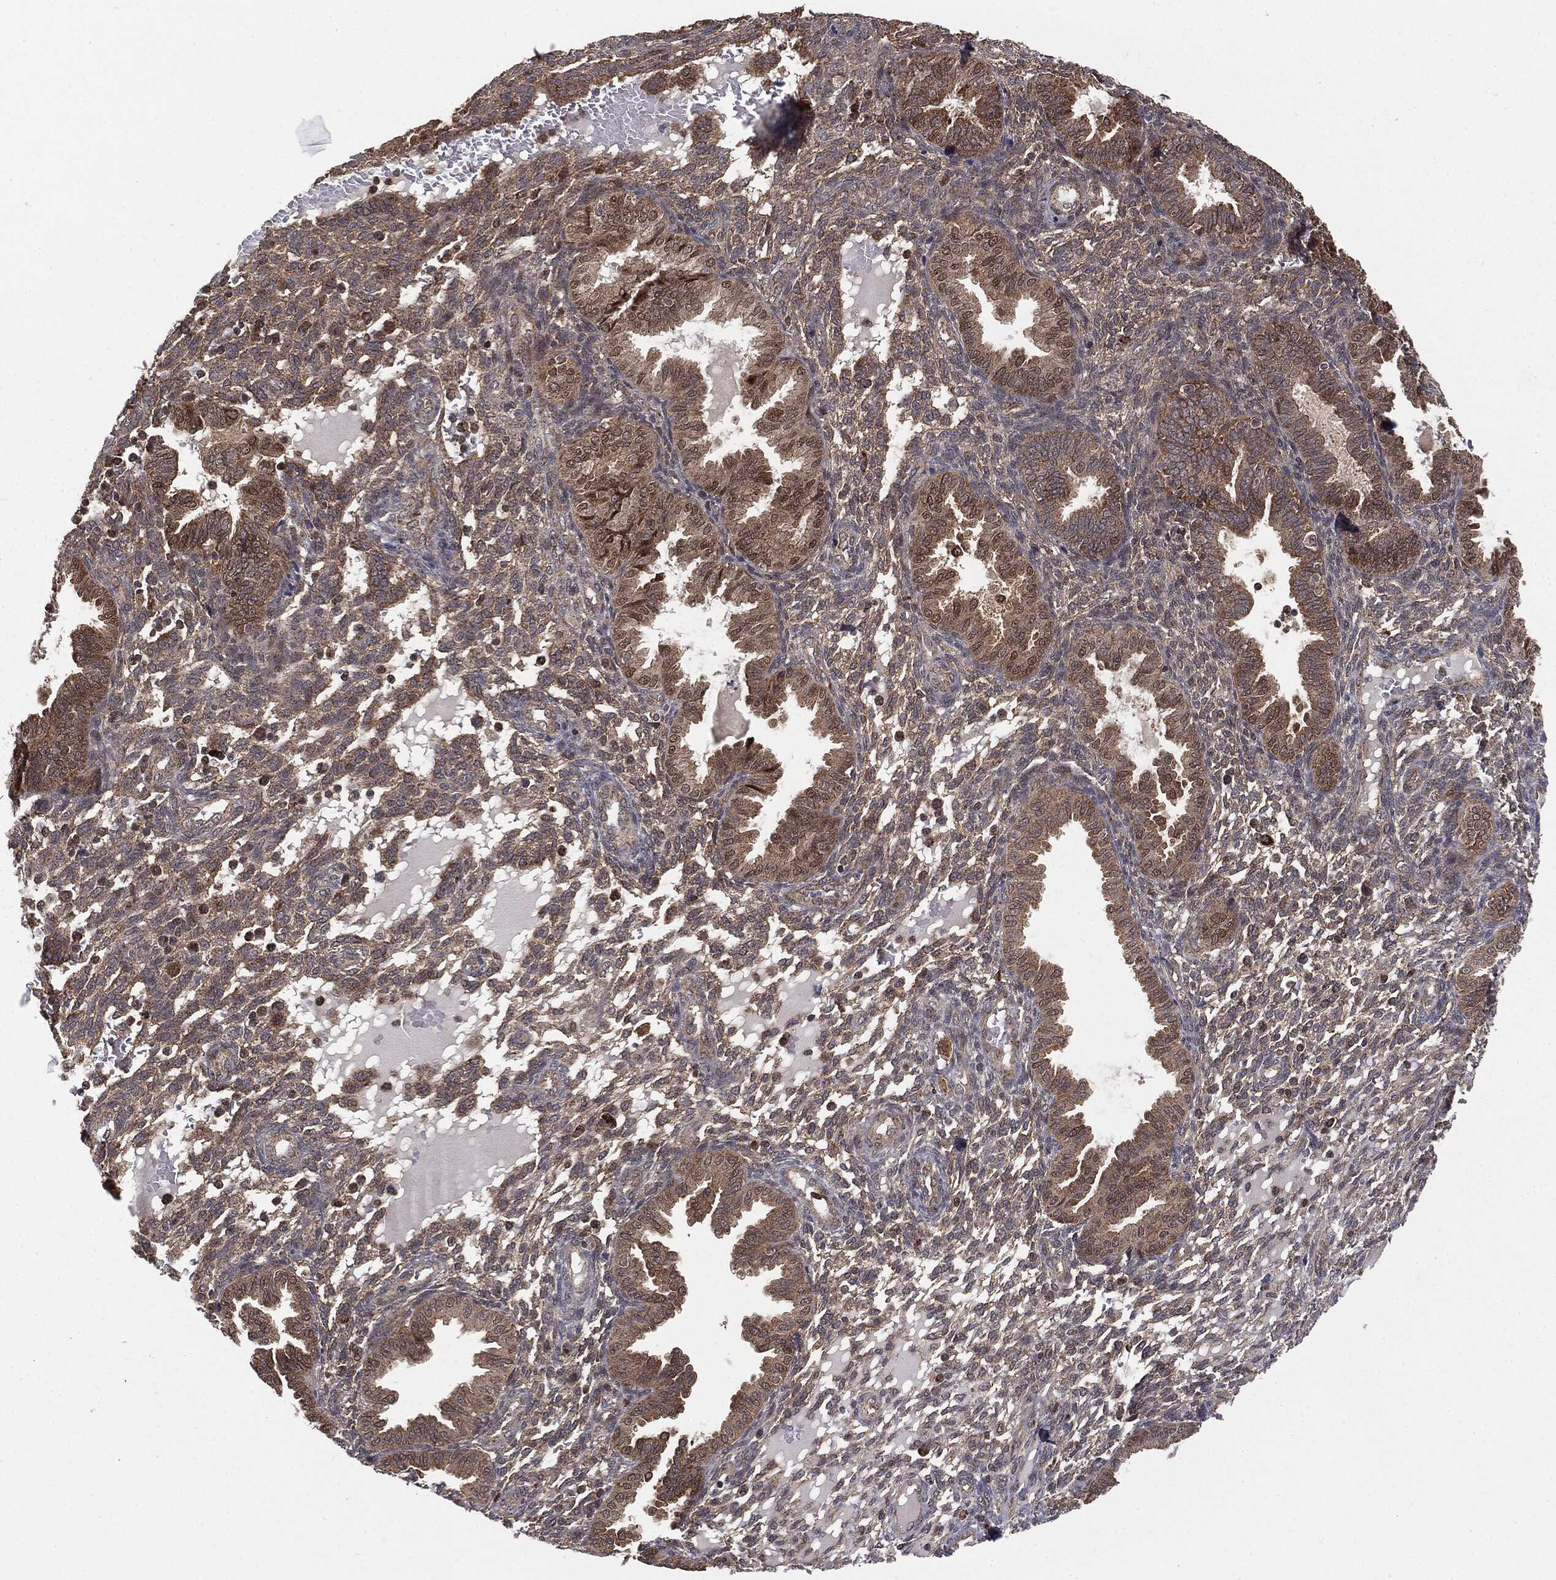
{"staining": {"intensity": "weak", "quantity": "25%-75%", "location": "cytoplasmic/membranous"}, "tissue": "endometrium", "cell_type": "Cells in endometrial stroma", "image_type": "normal", "snomed": [{"axis": "morphology", "description": "Normal tissue, NOS"}, {"axis": "topography", "description": "Endometrium"}], "caption": "Immunohistochemistry (IHC) of benign human endometrium shows low levels of weak cytoplasmic/membranous expression in approximately 25%-75% of cells in endometrial stroma. Nuclei are stained in blue.", "gene": "MTOR", "patient": {"sex": "female", "age": 42}}